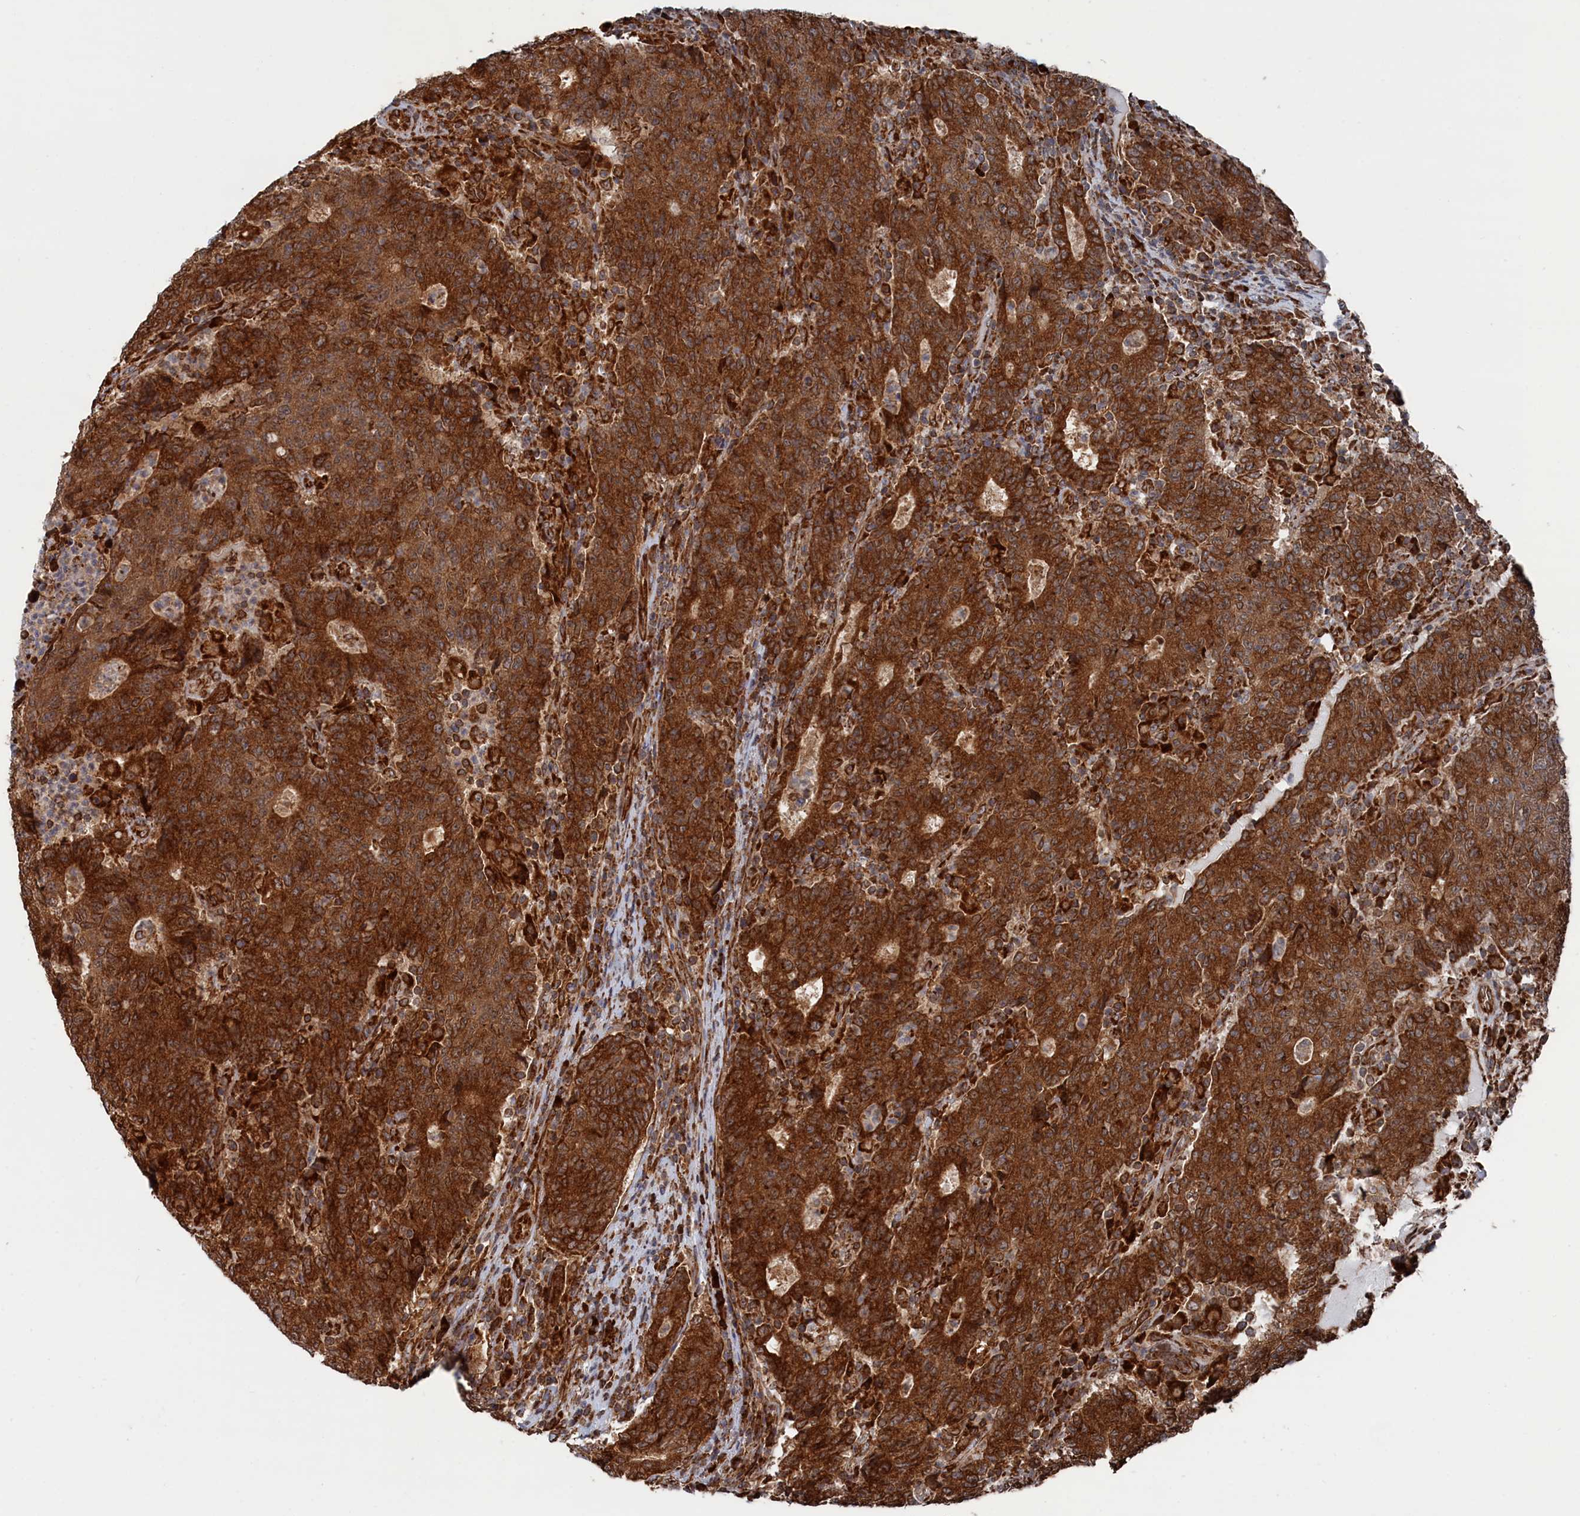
{"staining": {"intensity": "strong", "quantity": ">75%", "location": "cytoplasmic/membranous"}, "tissue": "colorectal cancer", "cell_type": "Tumor cells", "image_type": "cancer", "snomed": [{"axis": "morphology", "description": "Adenocarcinoma, NOS"}, {"axis": "topography", "description": "Colon"}], "caption": "The micrograph exhibits a brown stain indicating the presence of a protein in the cytoplasmic/membranous of tumor cells in colorectal adenocarcinoma.", "gene": "BPIFB6", "patient": {"sex": "female", "age": 75}}